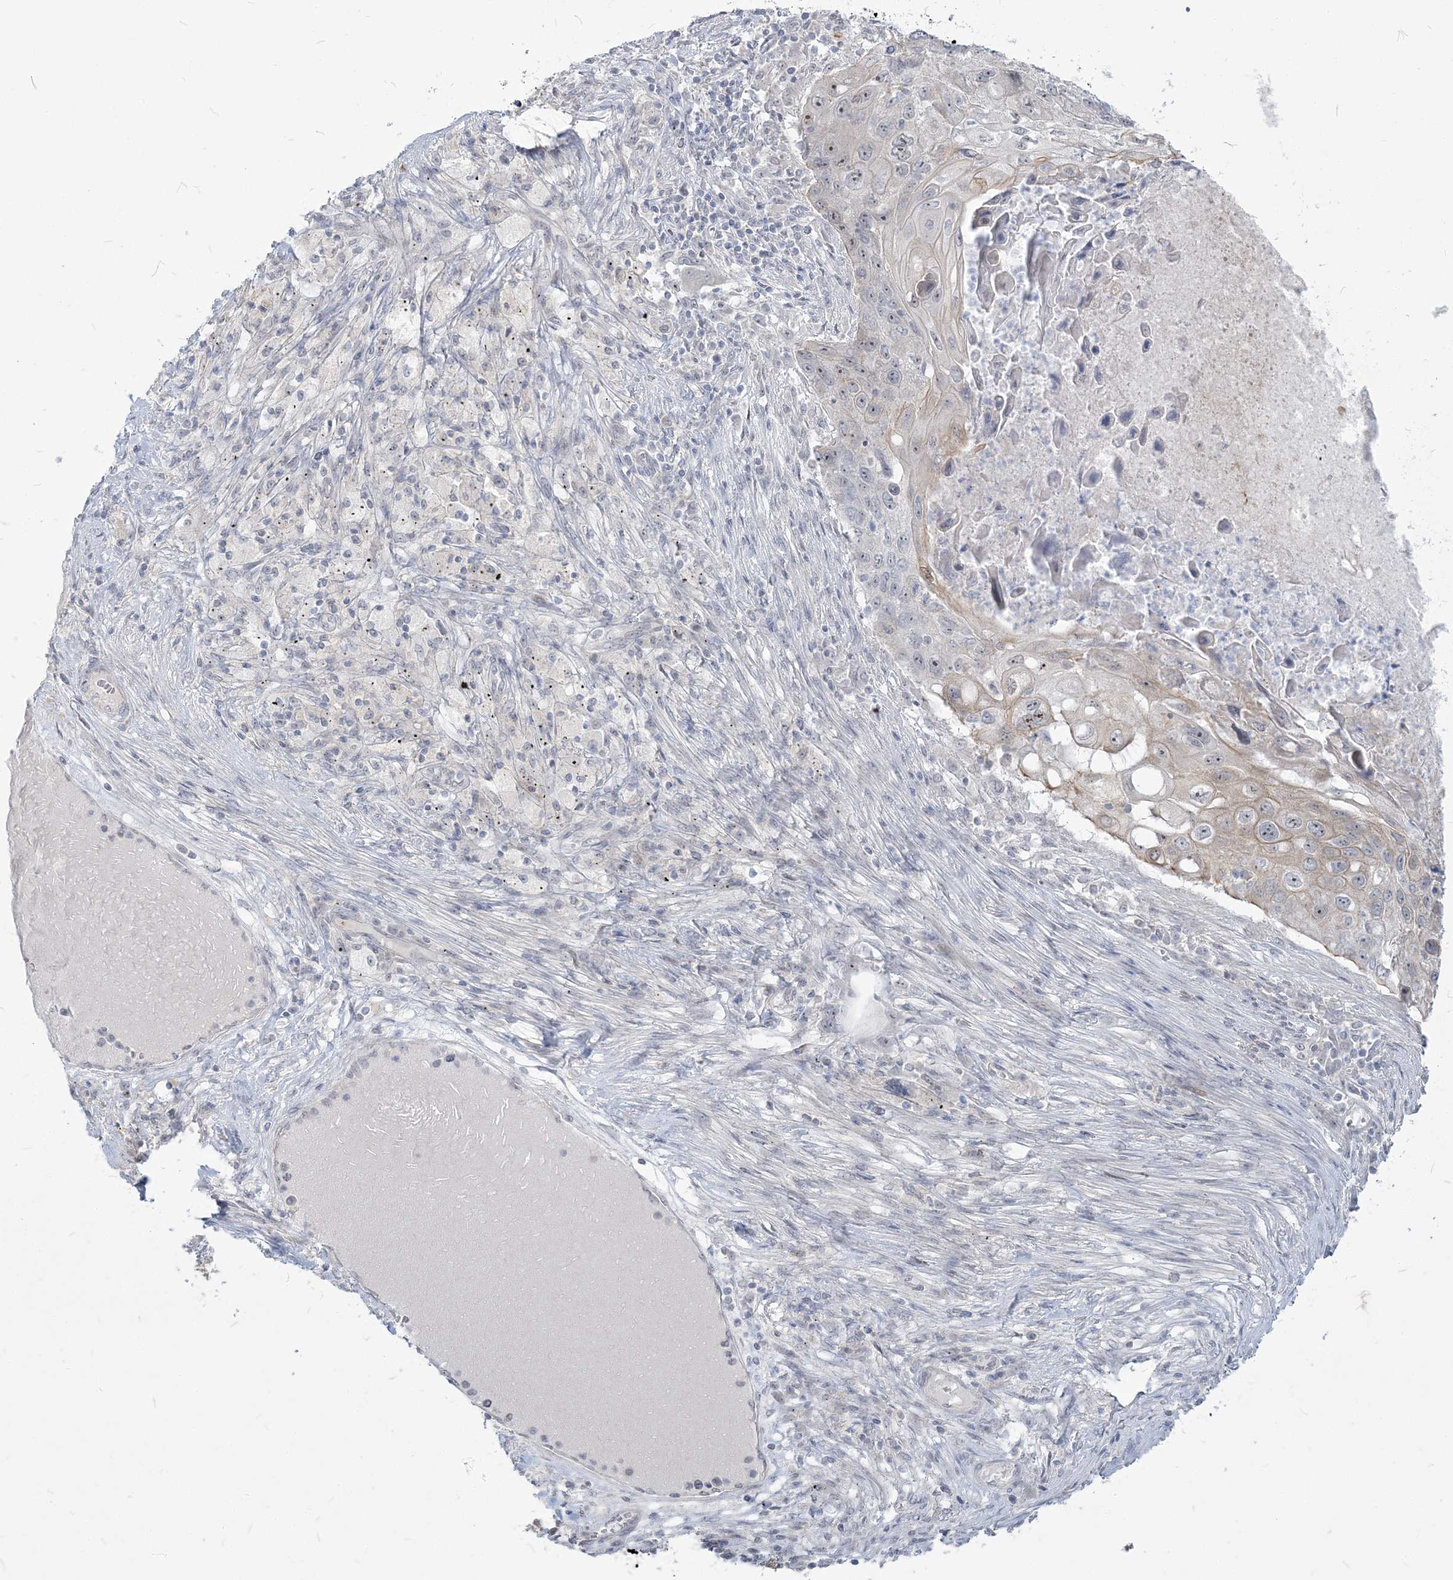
{"staining": {"intensity": "weak", "quantity": "<25%", "location": "nuclear"}, "tissue": "lung cancer", "cell_type": "Tumor cells", "image_type": "cancer", "snomed": [{"axis": "morphology", "description": "Squamous cell carcinoma, NOS"}, {"axis": "topography", "description": "Lung"}], "caption": "This is an immunohistochemistry photomicrograph of human squamous cell carcinoma (lung). There is no staining in tumor cells.", "gene": "SDAD1", "patient": {"sex": "female", "age": 63}}